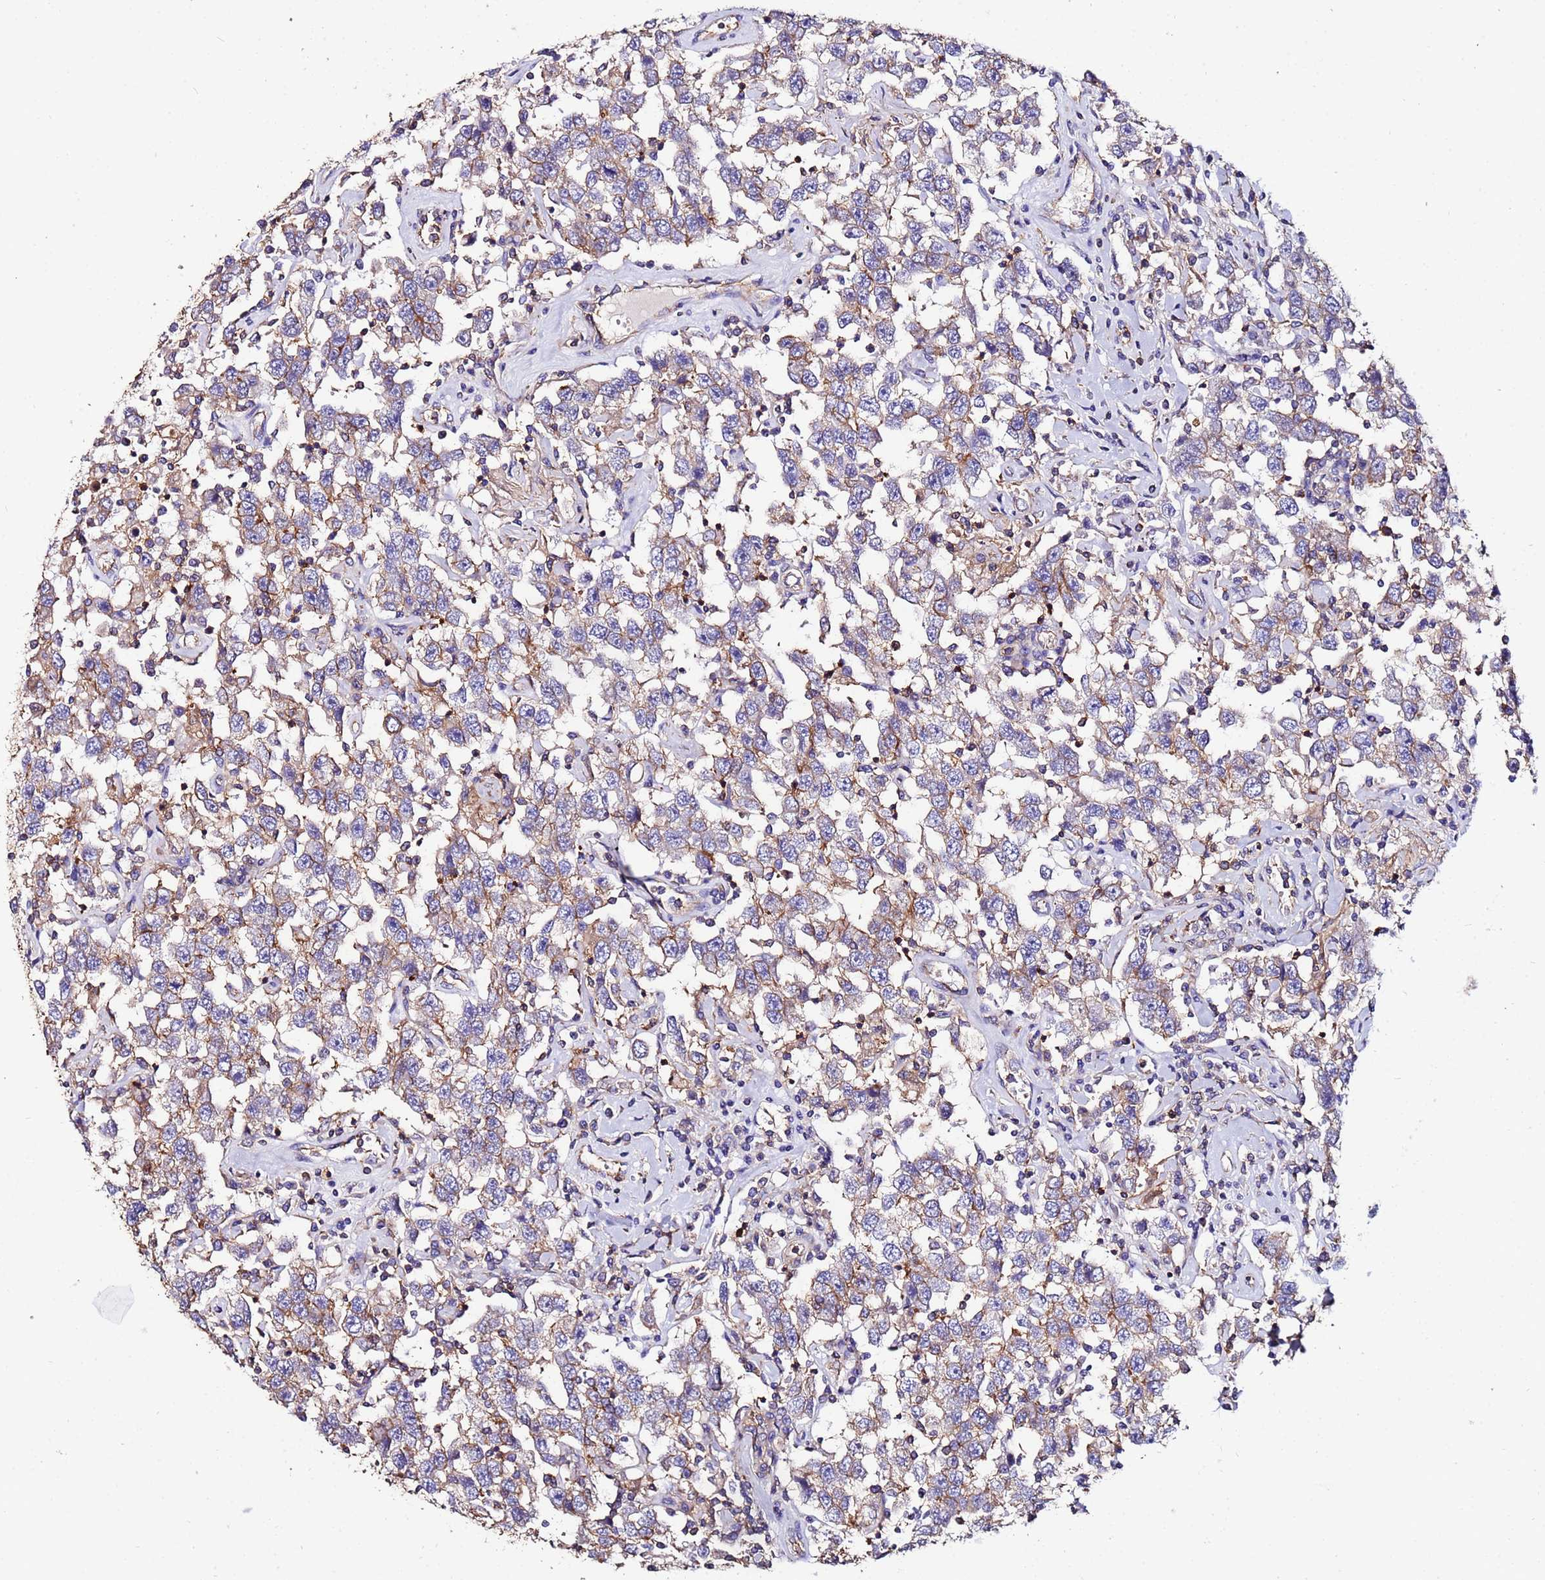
{"staining": {"intensity": "weak", "quantity": "25%-75%", "location": "cytoplasmic/membranous"}, "tissue": "testis cancer", "cell_type": "Tumor cells", "image_type": "cancer", "snomed": [{"axis": "morphology", "description": "Seminoma, NOS"}, {"axis": "topography", "description": "Testis"}], "caption": "Testis seminoma stained for a protein (brown) demonstrates weak cytoplasmic/membranous positive positivity in approximately 25%-75% of tumor cells.", "gene": "POTEE", "patient": {"sex": "male", "age": 41}}